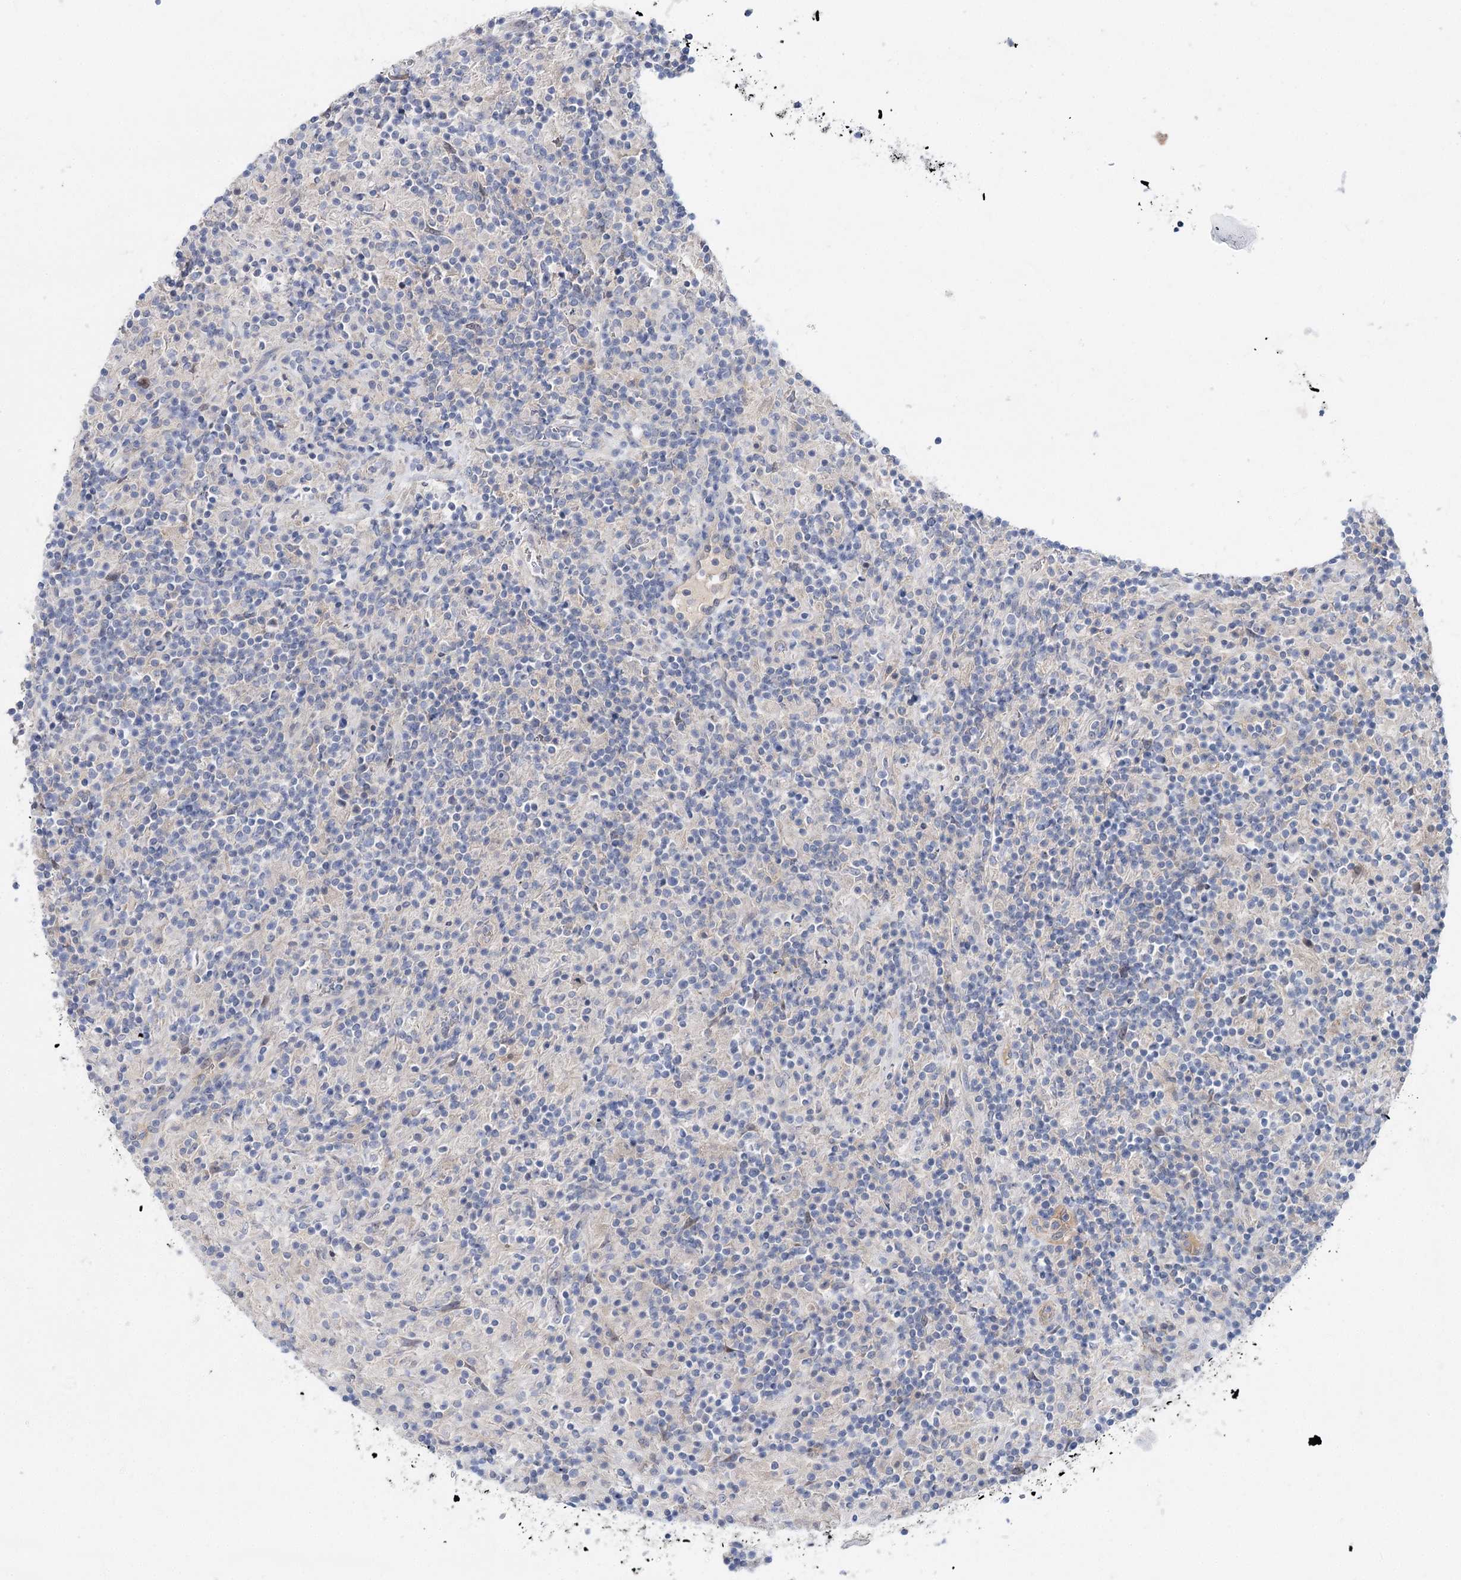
{"staining": {"intensity": "negative", "quantity": "none", "location": "none"}, "tissue": "lymphoma", "cell_type": "Tumor cells", "image_type": "cancer", "snomed": [{"axis": "morphology", "description": "Hodgkin's disease, NOS"}, {"axis": "topography", "description": "Lymph node"}], "caption": "DAB immunohistochemical staining of lymphoma demonstrates no significant staining in tumor cells.", "gene": "LRRC14B", "patient": {"sex": "male", "age": 70}}